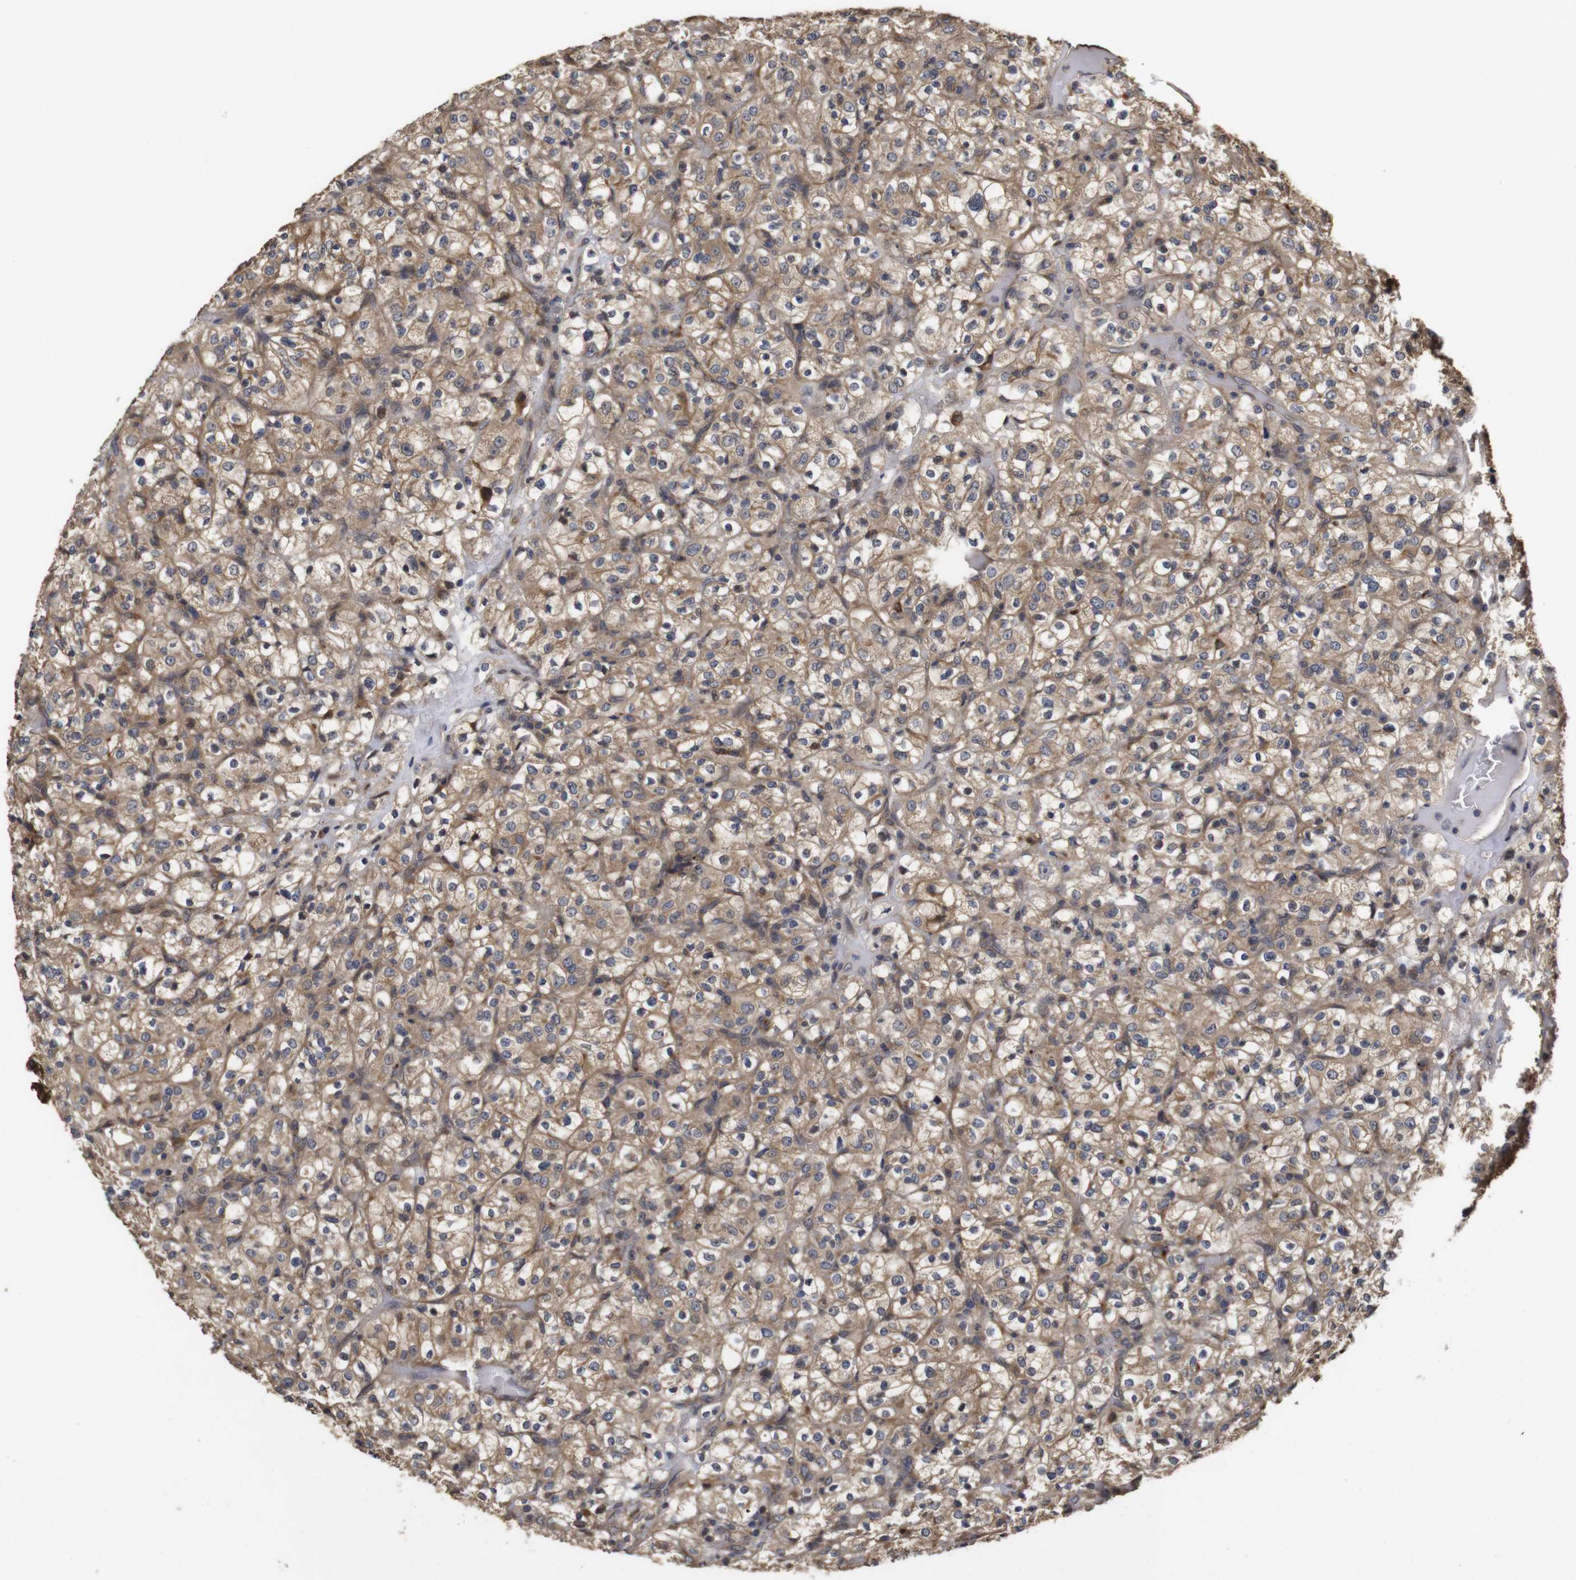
{"staining": {"intensity": "moderate", "quantity": ">75%", "location": "cytoplasmic/membranous"}, "tissue": "renal cancer", "cell_type": "Tumor cells", "image_type": "cancer", "snomed": [{"axis": "morphology", "description": "Normal tissue, NOS"}, {"axis": "morphology", "description": "Adenocarcinoma, NOS"}, {"axis": "topography", "description": "Kidney"}], "caption": "Renal adenocarcinoma stained for a protein (brown) reveals moderate cytoplasmic/membranous positive staining in approximately >75% of tumor cells.", "gene": "PTPN14", "patient": {"sex": "female", "age": 72}}